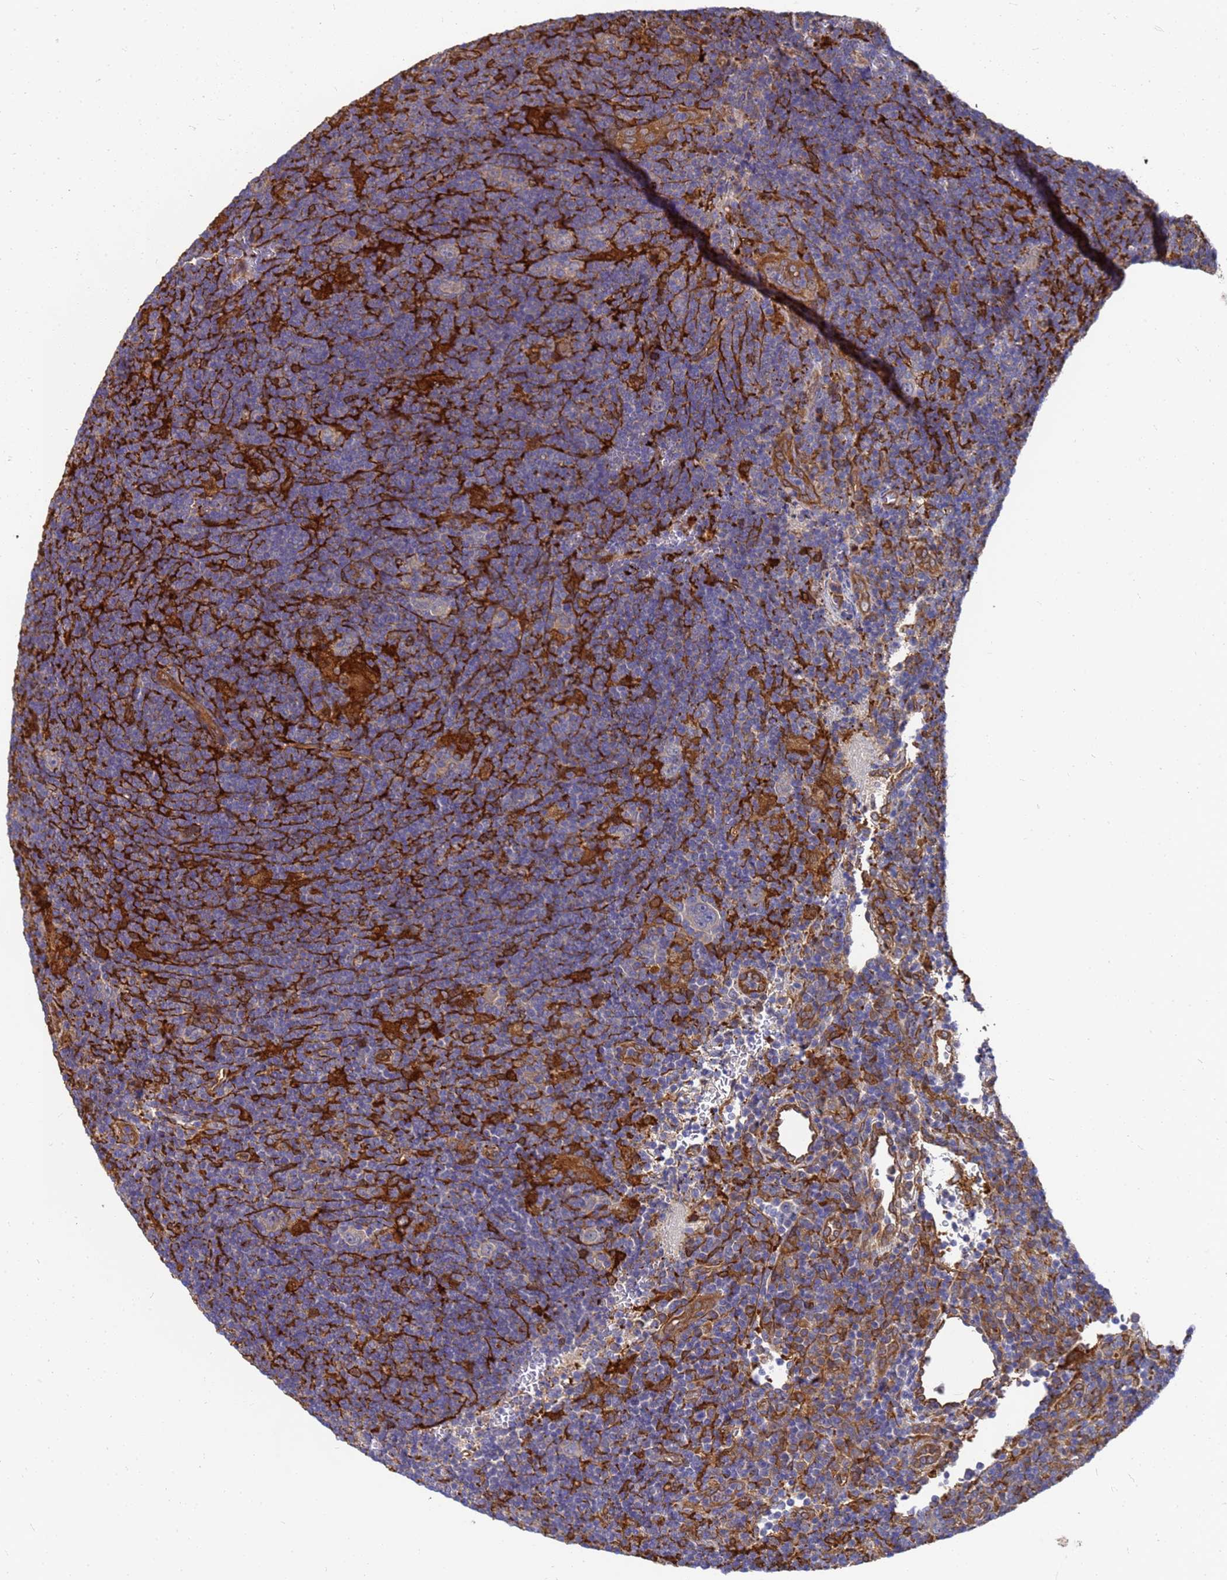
{"staining": {"intensity": "negative", "quantity": "none", "location": "none"}, "tissue": "lymphoma", "cell_type": "Tumor cells", "image_type": "cancer", "snomed": [{"axis": "morphology", "description": "Hodgkin's disease, NOS"}, {"axis": "topography", "description": "Lymph node"}], "caption": "Immunohistochemistry micrograph of human Hodgkin's disease stained for a protein (brown), which demonstrates no expression in tumor cells.", "gene": "SLC35E2B", "patient": {"sex": "female", "age": 57}}